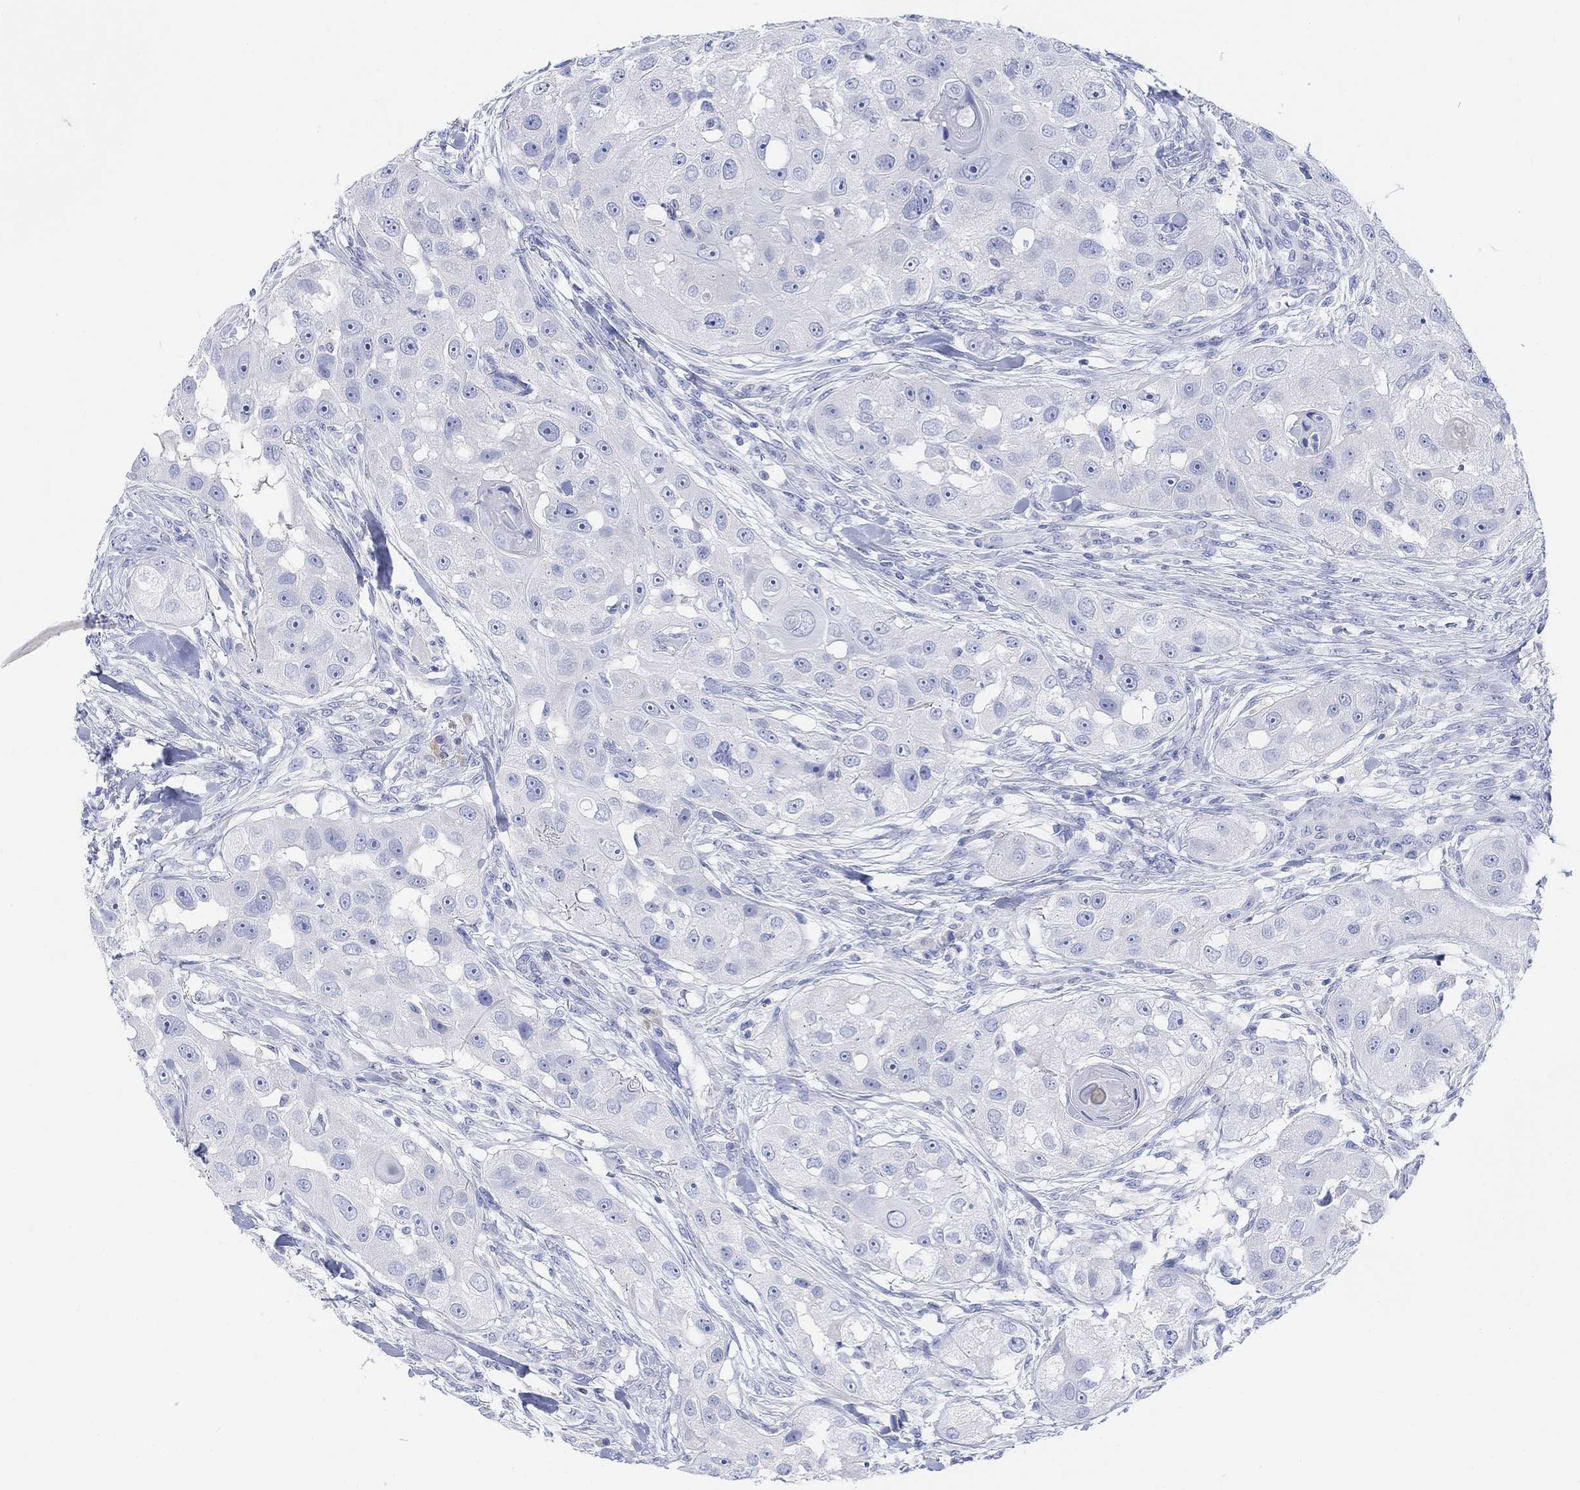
{"staining": {"intensity": "negative", "quantity": "none", "location": "none"}, "tissue": "head and neck cancer", "cell_type": "Tumor cells", "image_type": "cancer", "snomed": [{"axis": "morphology", "description": "Squamous cell carcinoma, NOS"}, {"axis": "topography", "description": "Head-Neck"}], "caption": "IHC photomicrograph of neoplastic tissue: human head and neck squamous cell carcinoma stained with DAB (3,3'-diaminobenzidine) exhibits no significant protein expression in tumor cells. The staining is performed using DAB brown chromogen with nuclei counter-stained in using hematoxylin.", "gene": "GNG13", "patient": {"sex": "male", "age": 51}}